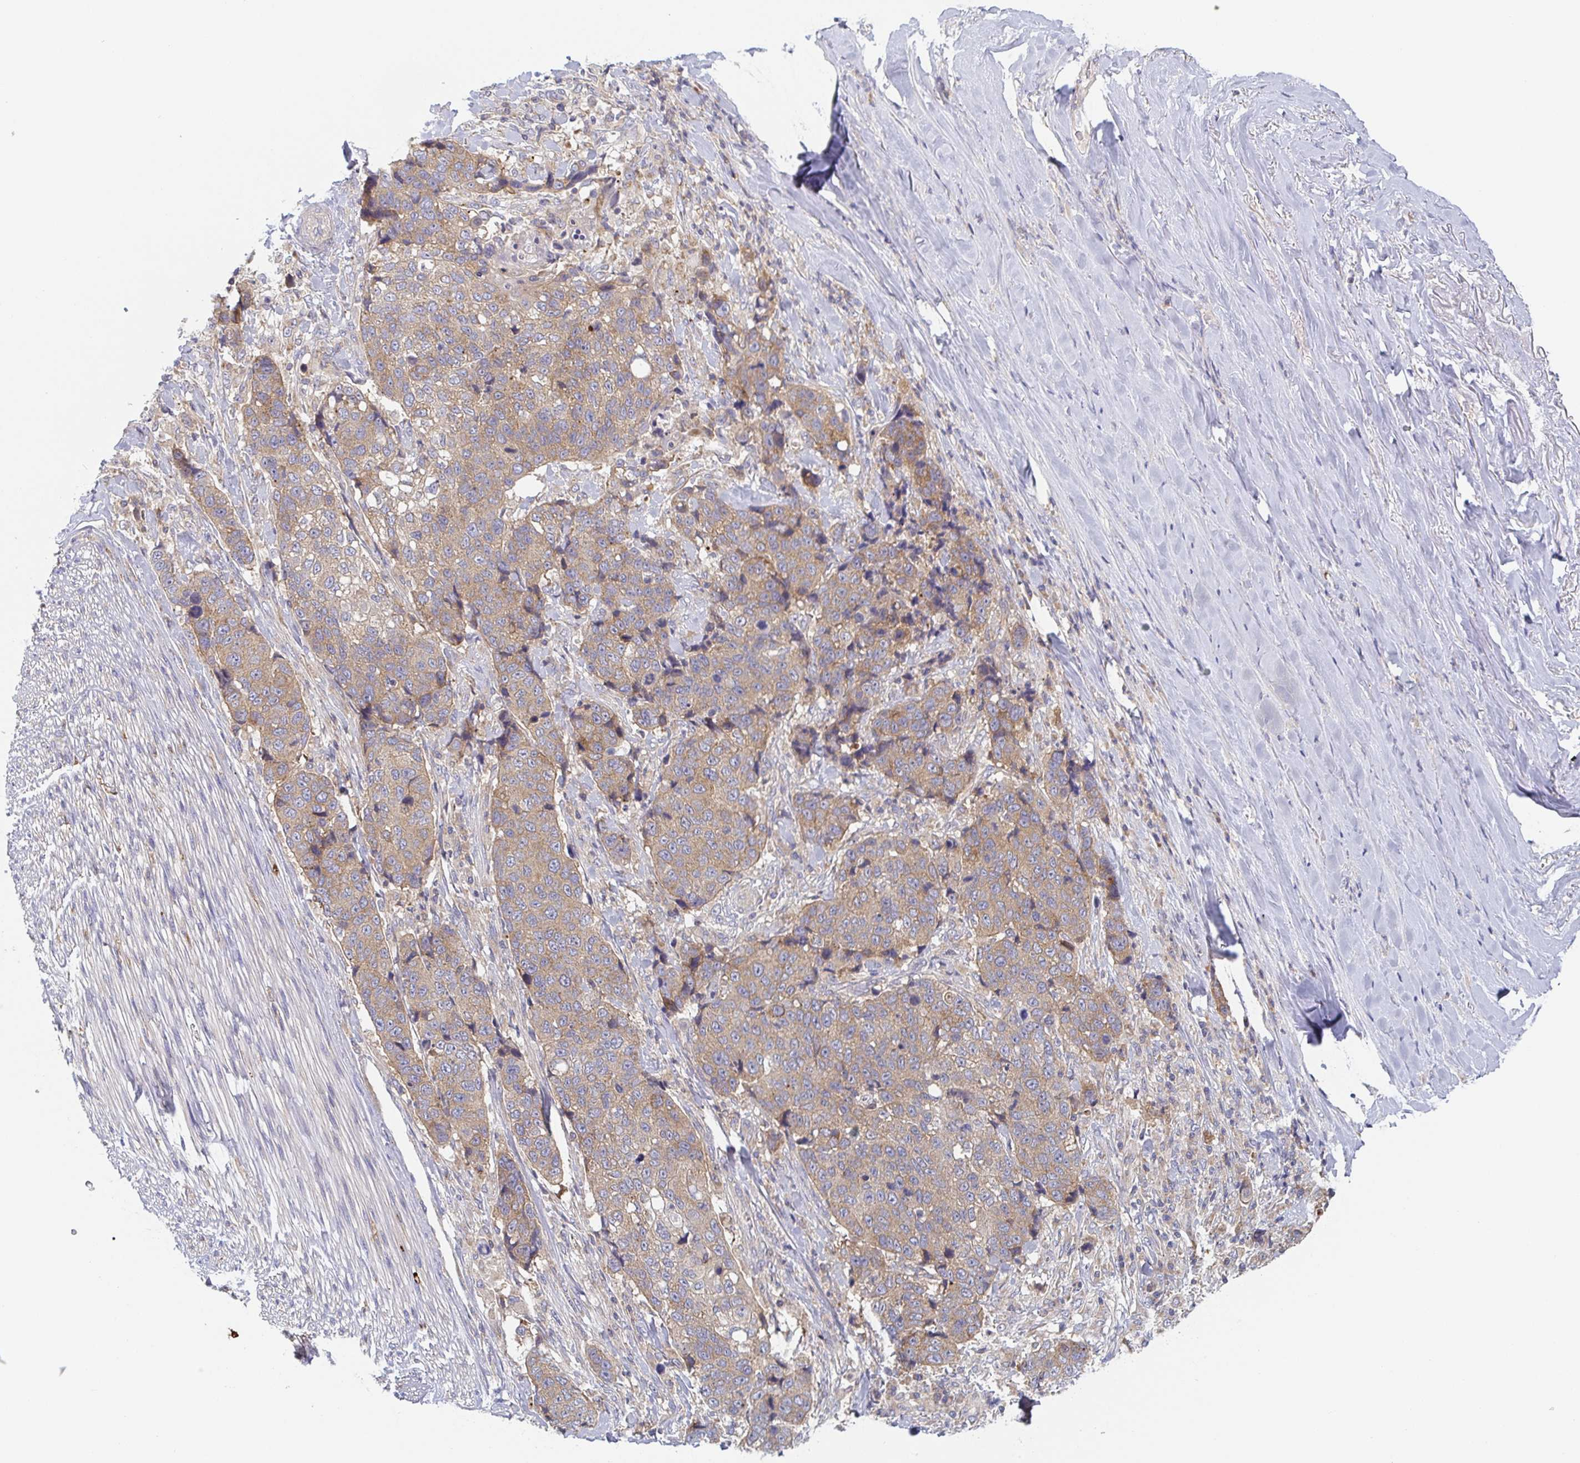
{"staining": {"intensity": "moderate", "quantity": ">75%", "location": "cytoplasmic/membranous"}, "tissue": "lung cancer", "cell_type": "Tumor cells", "image_type": "cancer", "snomed": [{"axis": "morphology", "description": "Squamous cell carcinoma, NOS"}, {"axis": "topography", "description": "Lymph node"}, {"axis": "topography", "description": "Lung"}], "caption": "There is medium levels of moderate cytoplasmic/membranous staining in tumor cells of squamous cell carcinoma (lung), as demonstrated by immunohistochemical staining (brown color).", "gene": "TUFT1", "patient": {"sex": "male", "age": 61}}